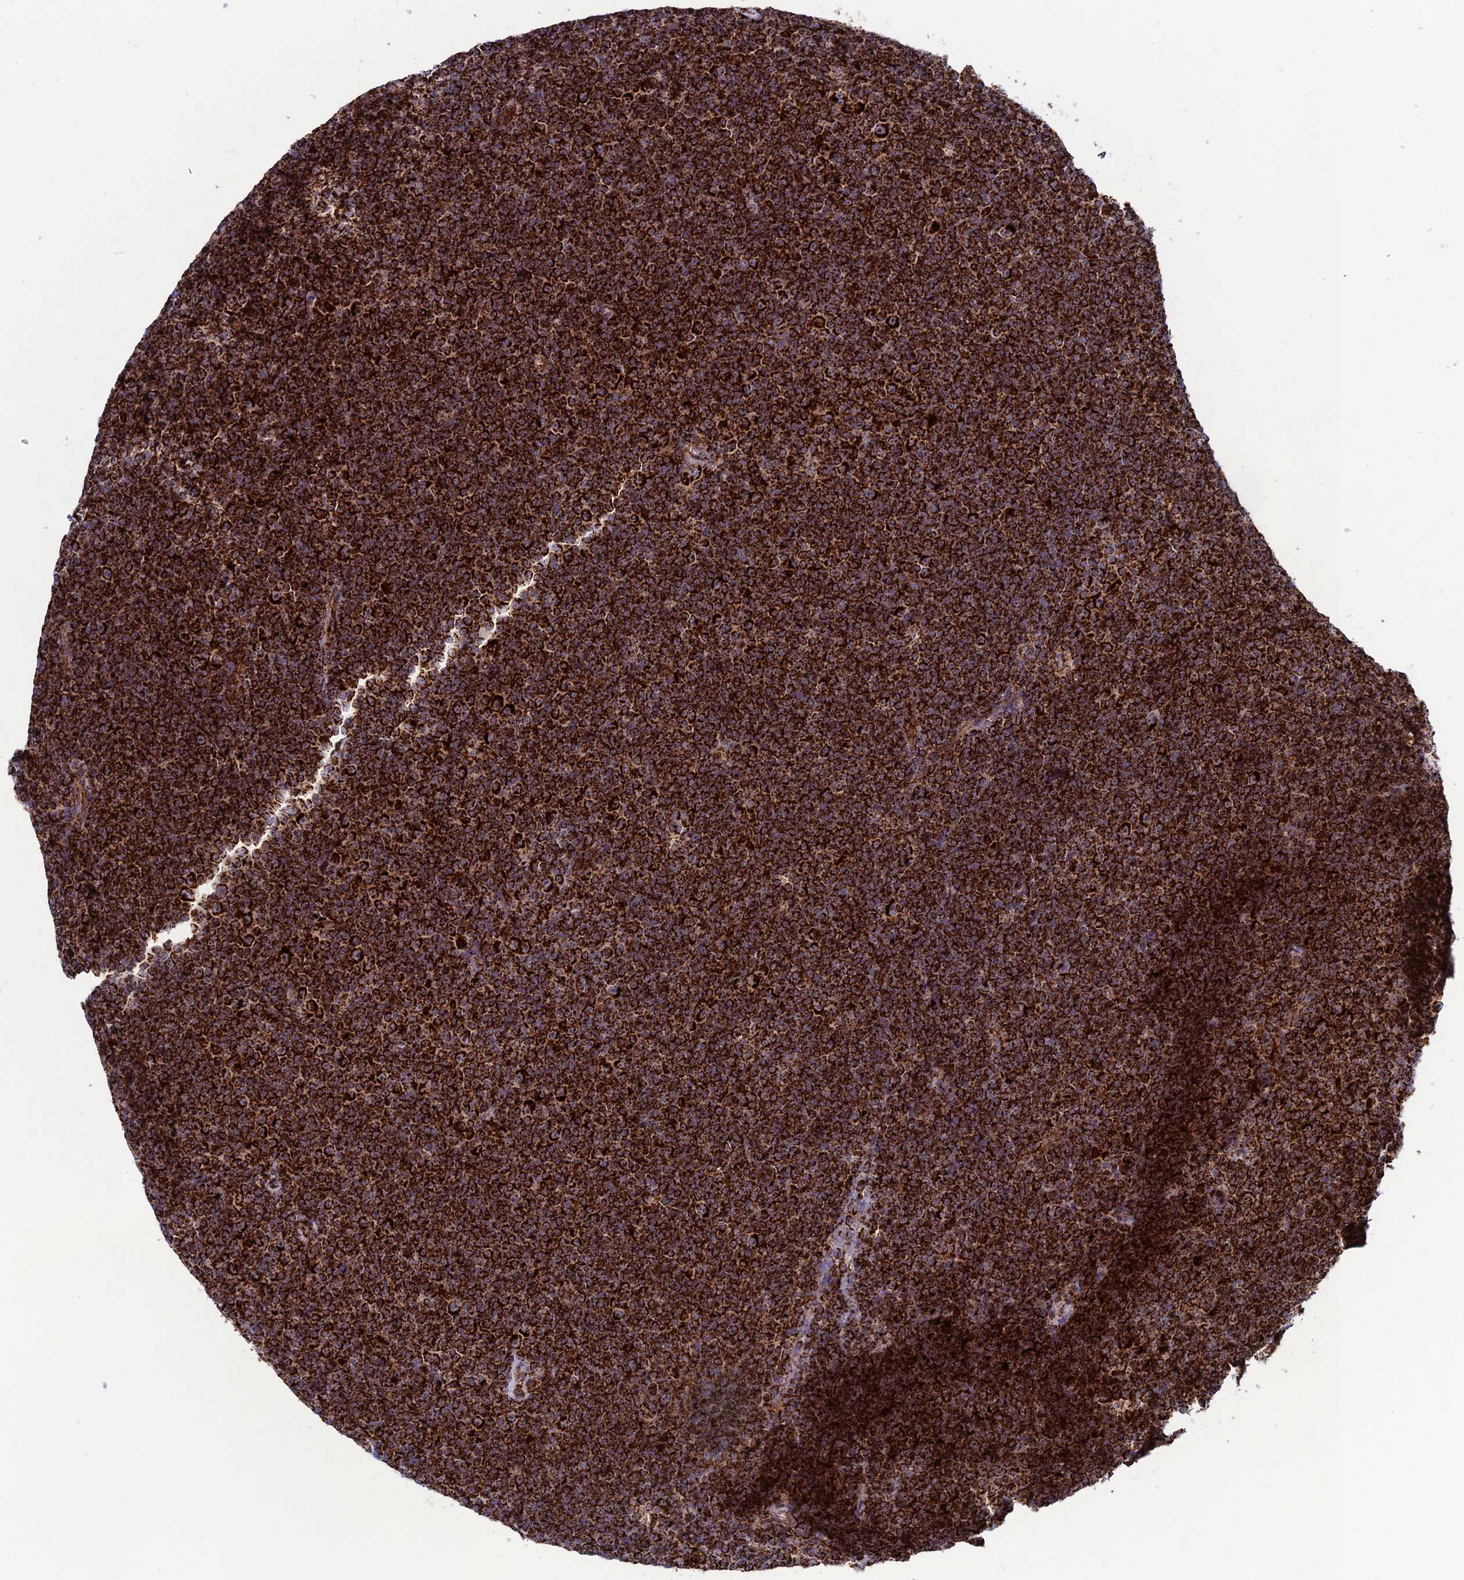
{"staining": {"intensity": "strong", "quantity": ">75%", "location": "cytoplasmic/membranous"}, "tissue": "lymphoma", "cell_type": "Tumor cells", "image_type": "cancer", "snomed": [{"axis": "morphology", "description": "Malignant lymphoma, non-Hodgkin's type, Low grade"}, {"axis": "topography", "description": "Lymph node"}], "caption": "This micrograph shows IHC staining of low-grade malignant lymphoma, non-Hodgkin's type, with high strong cytoplasmic/membranous staining in about >75% of tumor cells.", "gene": "MRPS18B", "patient": {"sex": "female", "age": 67}}